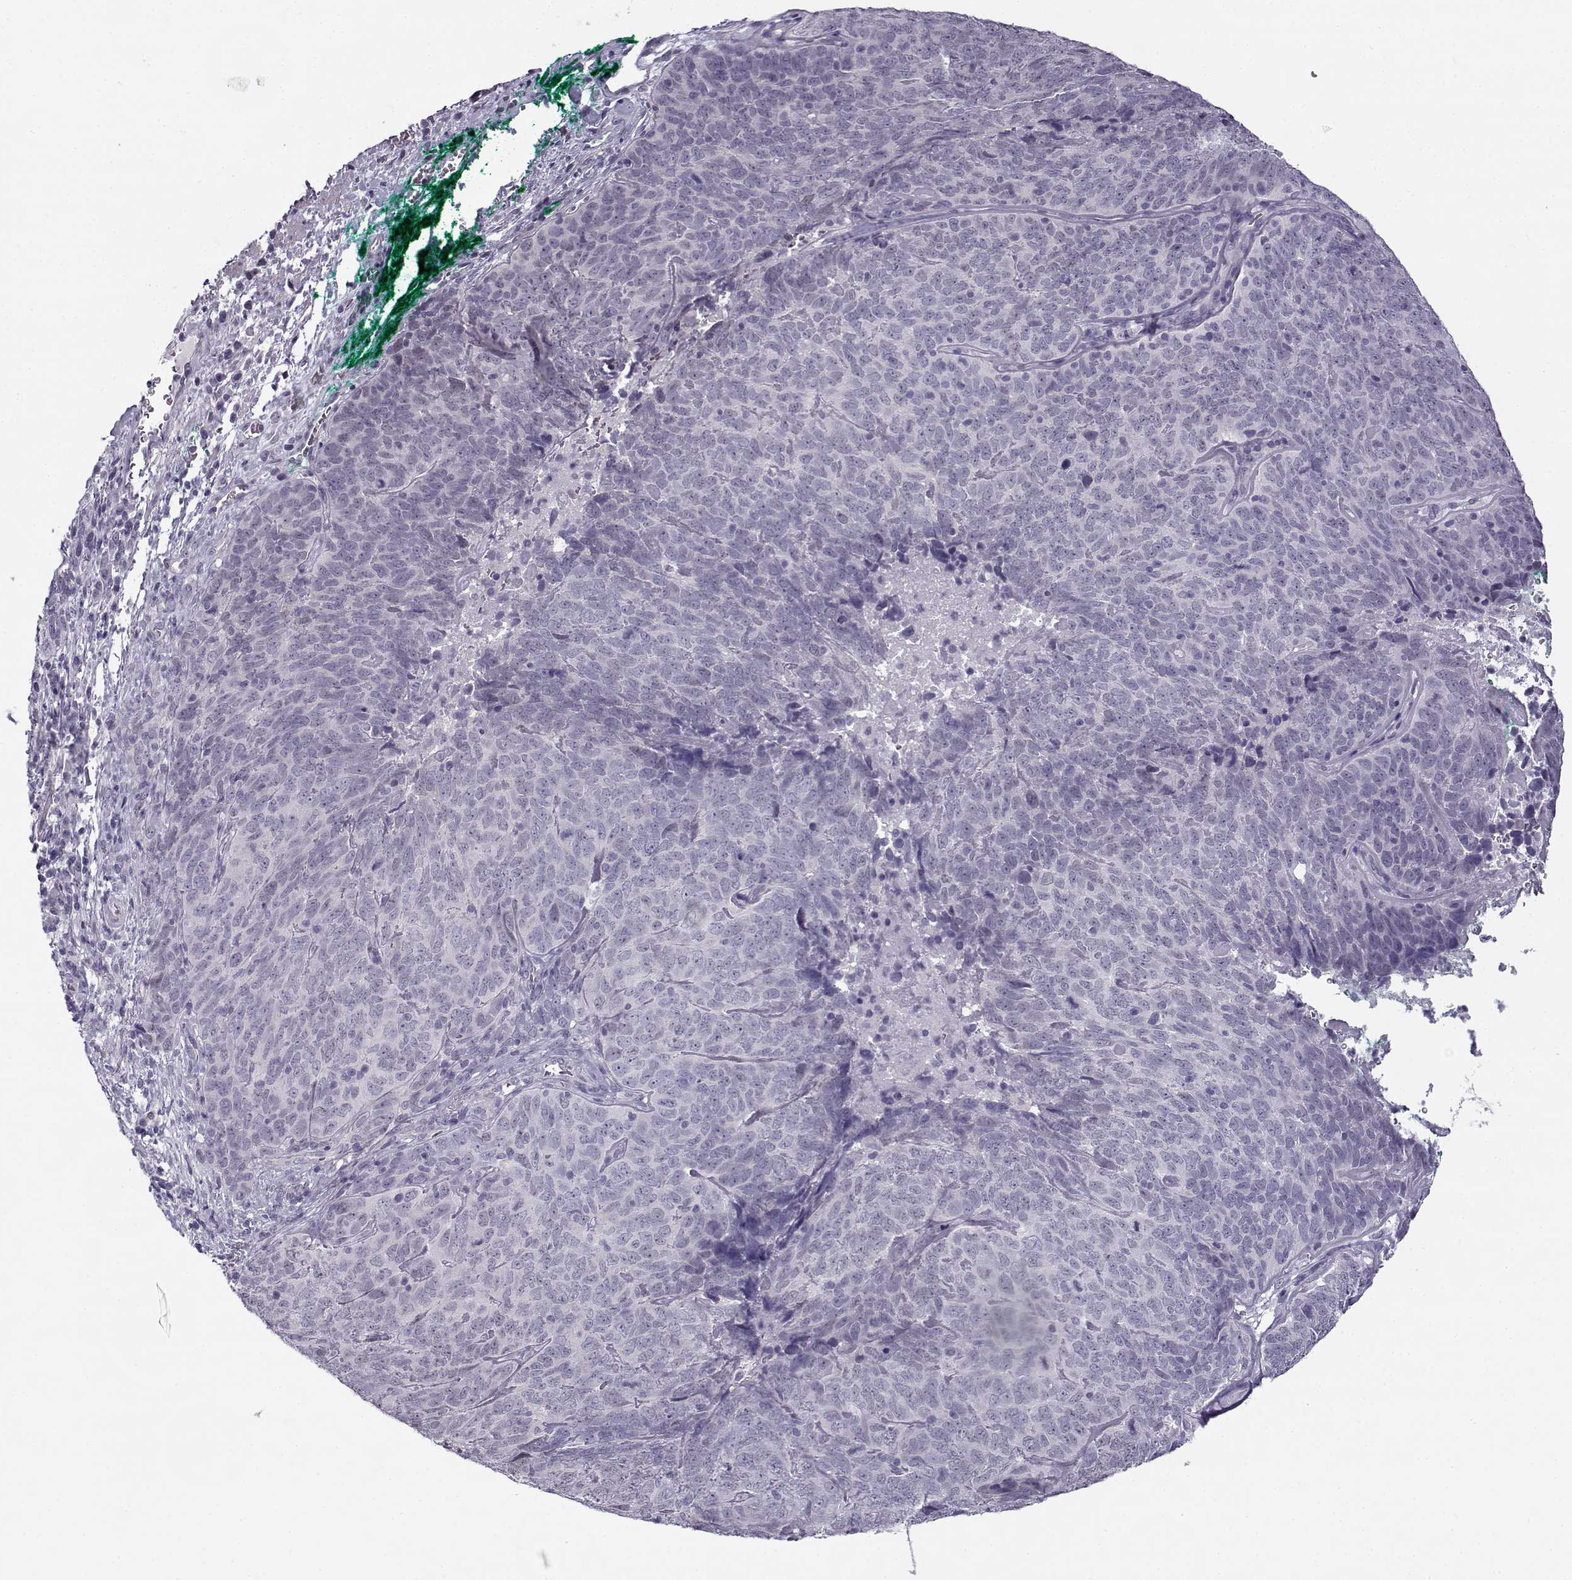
{"staining": {"intensity": "negative", "quantity": "none", "location": "none"}, "tissue": "skin cancer", "cell_type": "Tumor cells", "image_type": "cancer", "snomed": [{"axis": "morphology", "description": "Squamous cell carcinoma, NOS"}, {"axis": "topography", "description": "Skin"}, {"axis": "topography", "description": "Anal"}], "caption": "This is an IHC micrograph of skin squamous cell carcinoma. There is no expression in tumor cells.", "gene": "TEX55", "patient": {"sex": "female", "age": 51}}